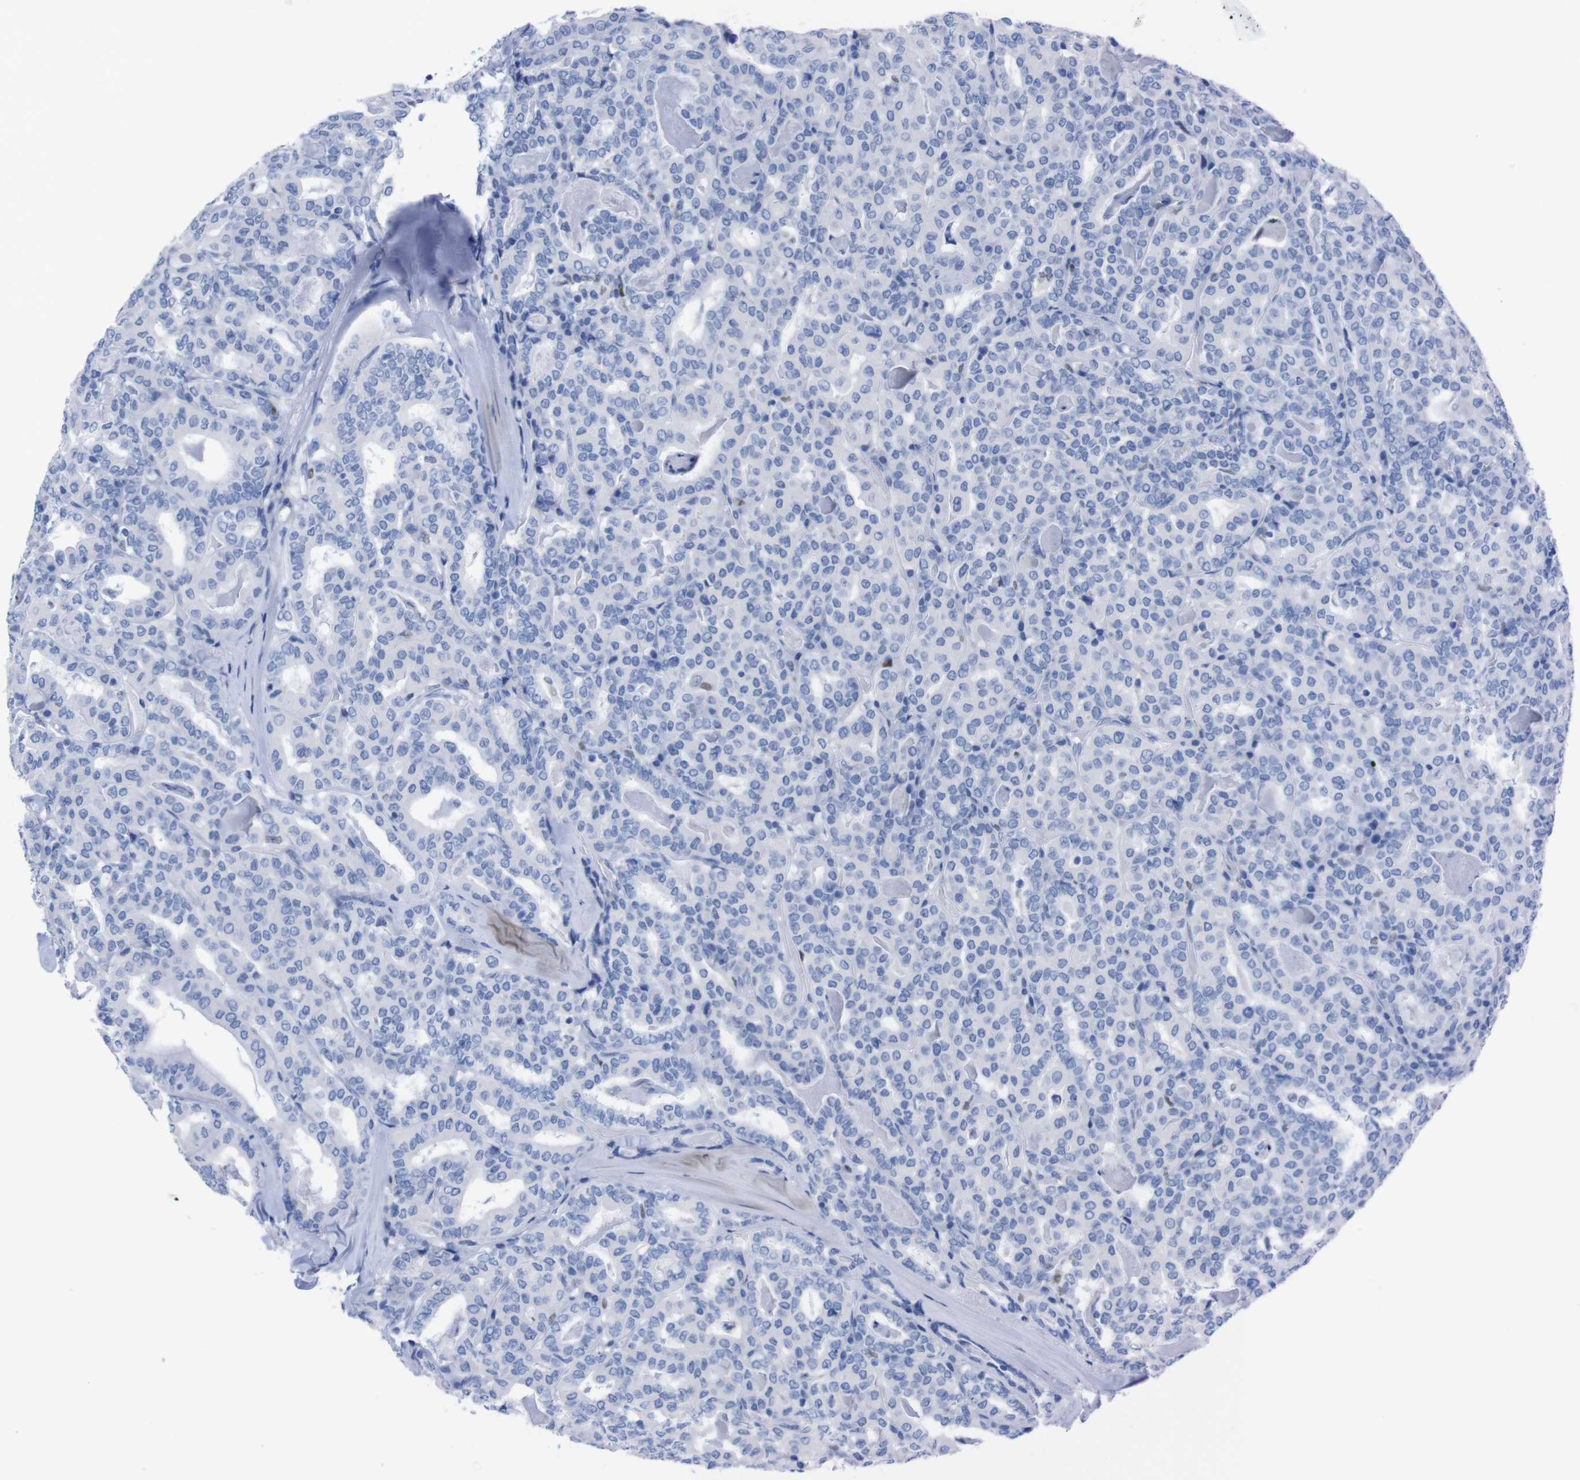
{"staining": {"intensity": "negative", "quantity": "none", "location": "none"}, "tissue": "thyroid cancer", "cell_type": "Tumor cells", "image_type": "cancer", "snomed": [{"axis": "morphology", "description": "Papillary adenocarcinoma, NOS"}, {"axis": "topography", "description": "Thyroid gland"}], "caption": "Immunohistochemistry histopathology image of thyroid papillary adenocarcinoma stained for a protein (brown), which exhibits no expression in tumor cells.", "gene": "P2RY12", "patient": {"sex": "female", "age": 42}}